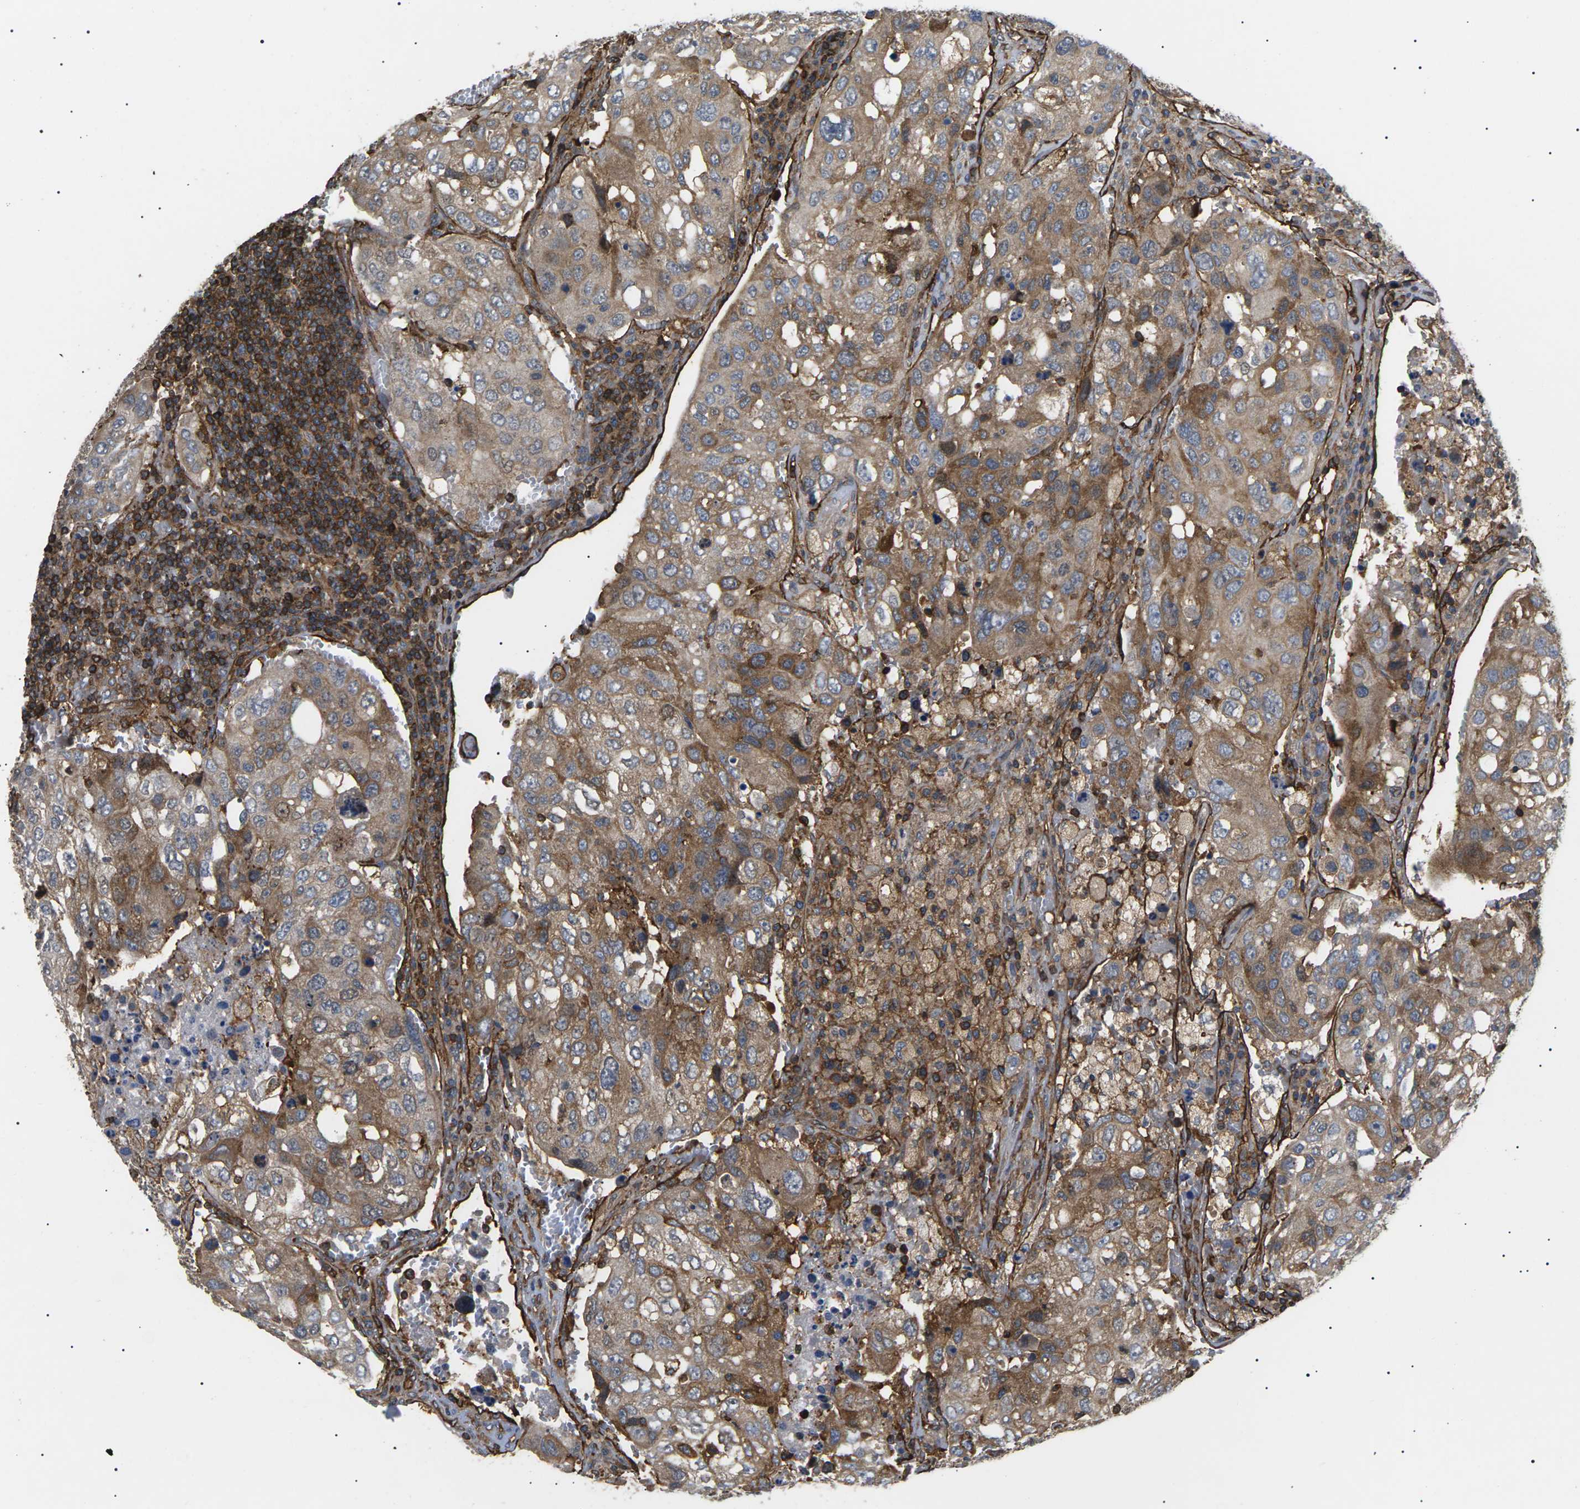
{"staining": {"intensity": "moderate", "quantity": ">75%", "location": "cytoplasmic/membranous"}, "tissue": "urothelial cancer", "cell_type": "Tumor cells", "image_type": "cancer", "snomed": [{"axis": "morphology", "description": "Urothelial carcinoma, High grade"}, {"axis": "topography", "description": "Lymph node"}, {"axis": "topography", "description": "Urinary bladder"}], "caption": "A brown stain labels moderate cytoplasmic/membranous positivity of a protein in human high-grade urothelial carcinoma tumor cells. (IHC, brightfield microscopy, high magnification).", "gene": "TMTC4", "patient": {"sex": "male", "age": 51}}